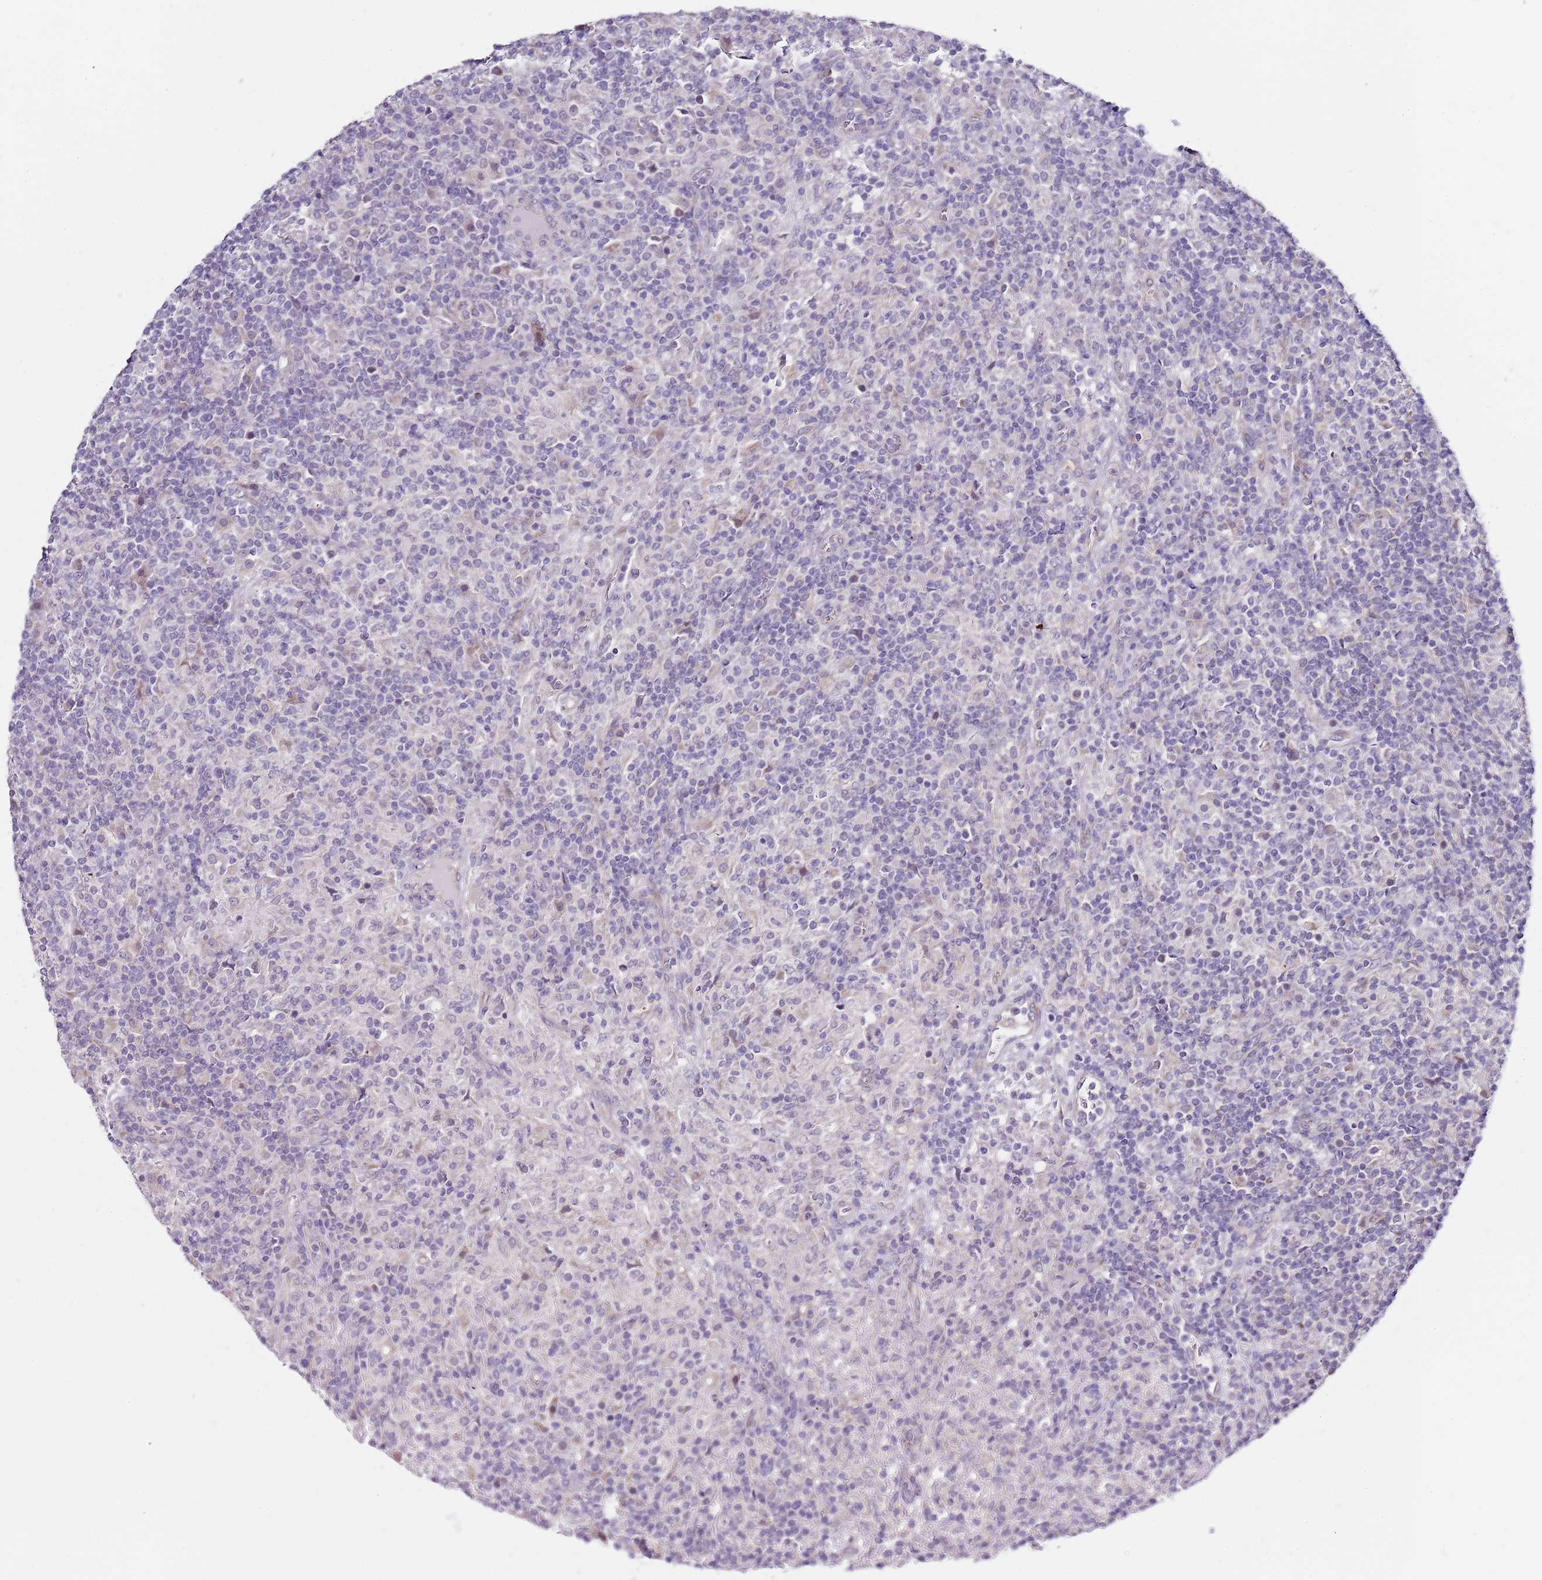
{"staining": {"intensity": "negative", "quantity": "none", "location": "none"}, "tissue": "lymphoma", "cell_type": "Tumor cells", "image_type": "cancer", "snomed": [{"axis": "morphology", "description": "Hodgkin's disease, NOS"}, {"axis": "topography", "description": "Lymph node"}], "caption": "DAB immunohistochemical staining of lymphoma shows no significant staining in tumor cells. (DAB immunohistochemistry with hematoxylin counter stain).", "gene": "TBC1D9", "patient": {"sex": "male", "age": 70}}